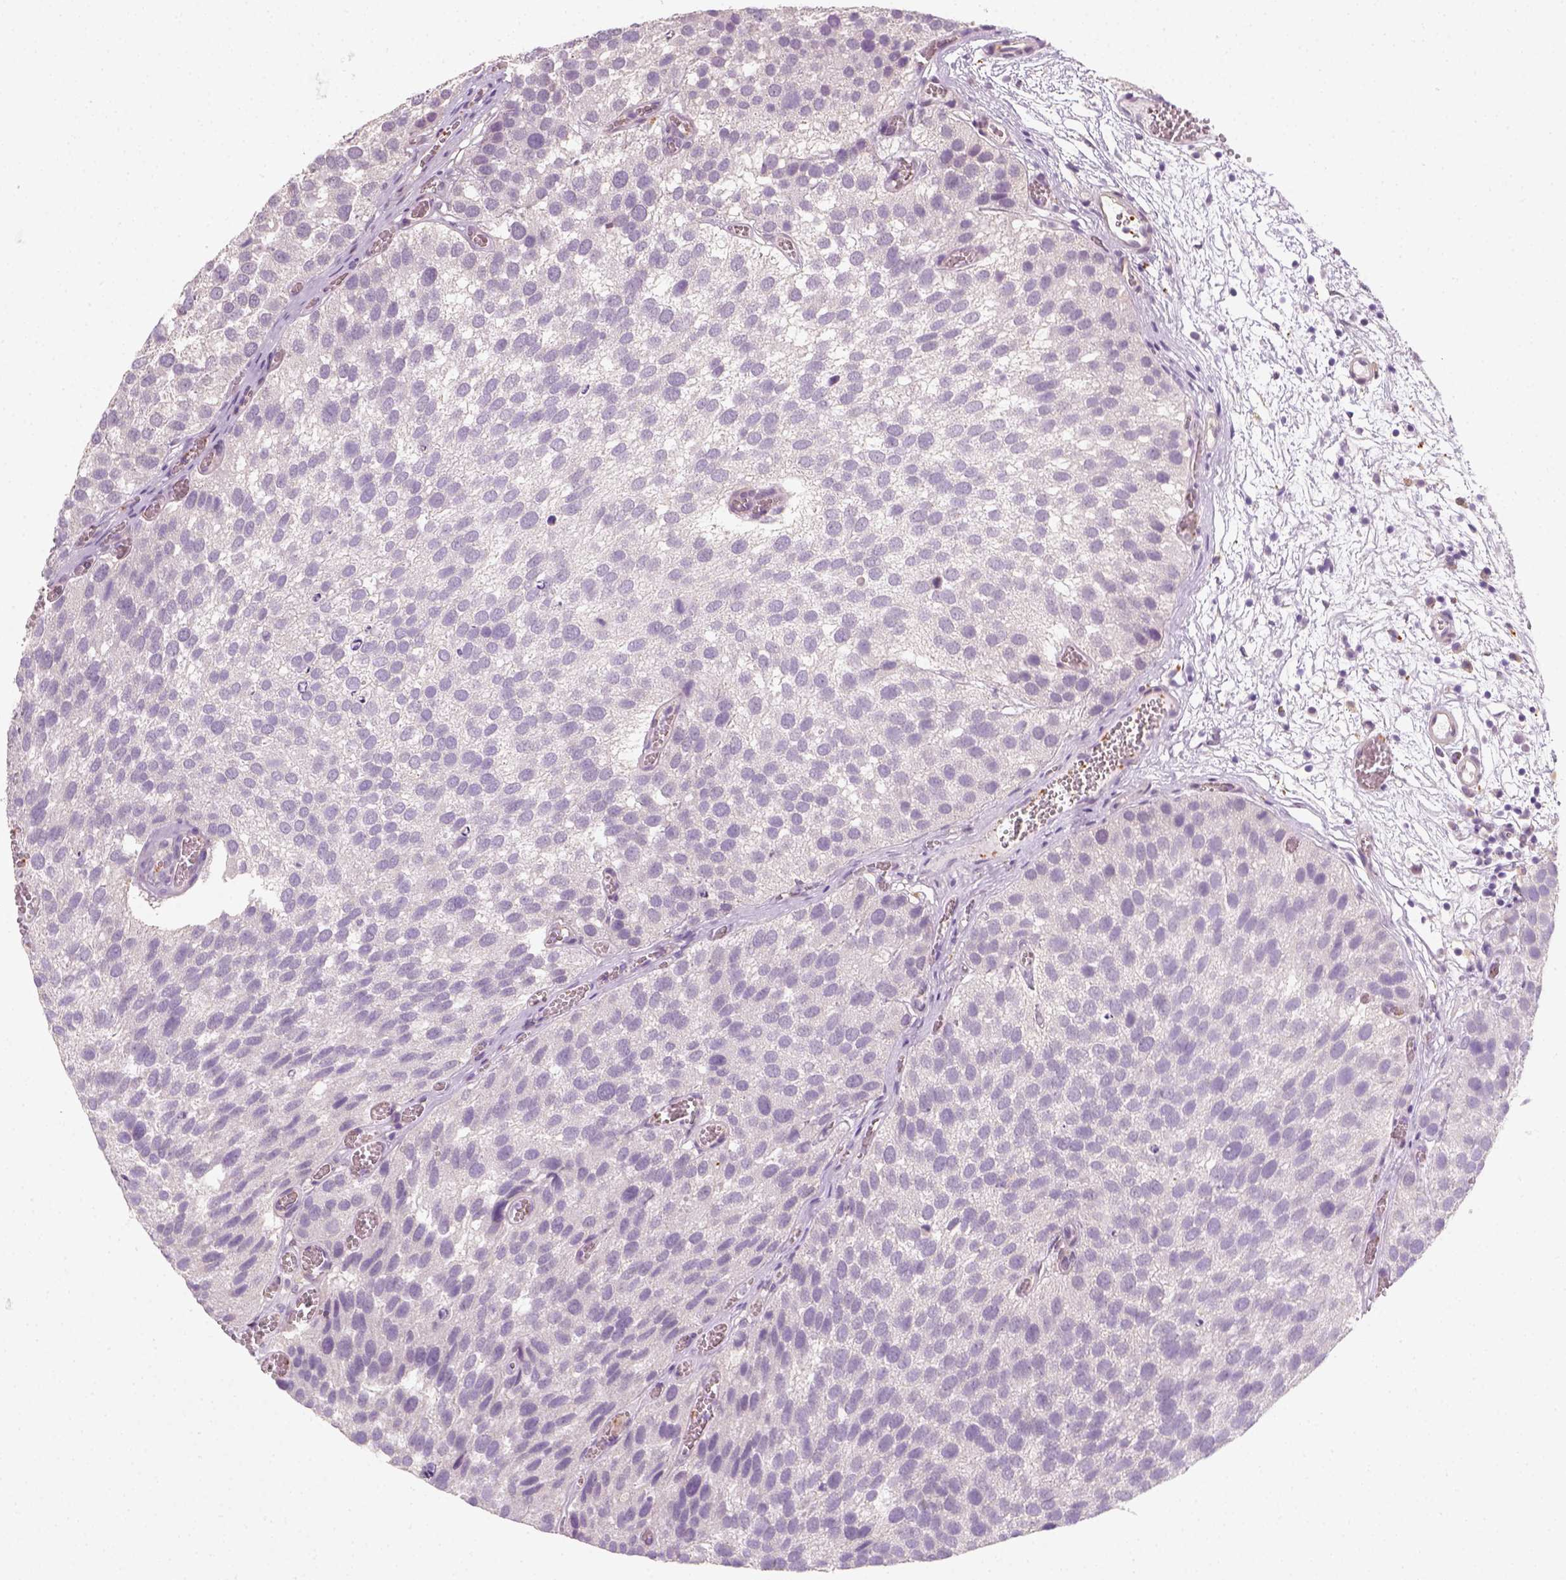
{"staining": {"intensity": "negative", "quantity": "none", "location": "none"}, "tissue": "urothelial cancer", "cell_type": "Tumor cells", "image_type": "cancer", "snomed": [{"axis": "morphology", "description": "Urothelial carcinoma, Low grade"}, {"axis": "topography", "description": "Urinary bladder"}], "caption": "The immunohistochemistry (IHC) photomicrograph has no significant expression in tumor cells of urothelial cancer tissue.", "gene": "FAM163B", "patient": {"sex": "female", "age": 69}}